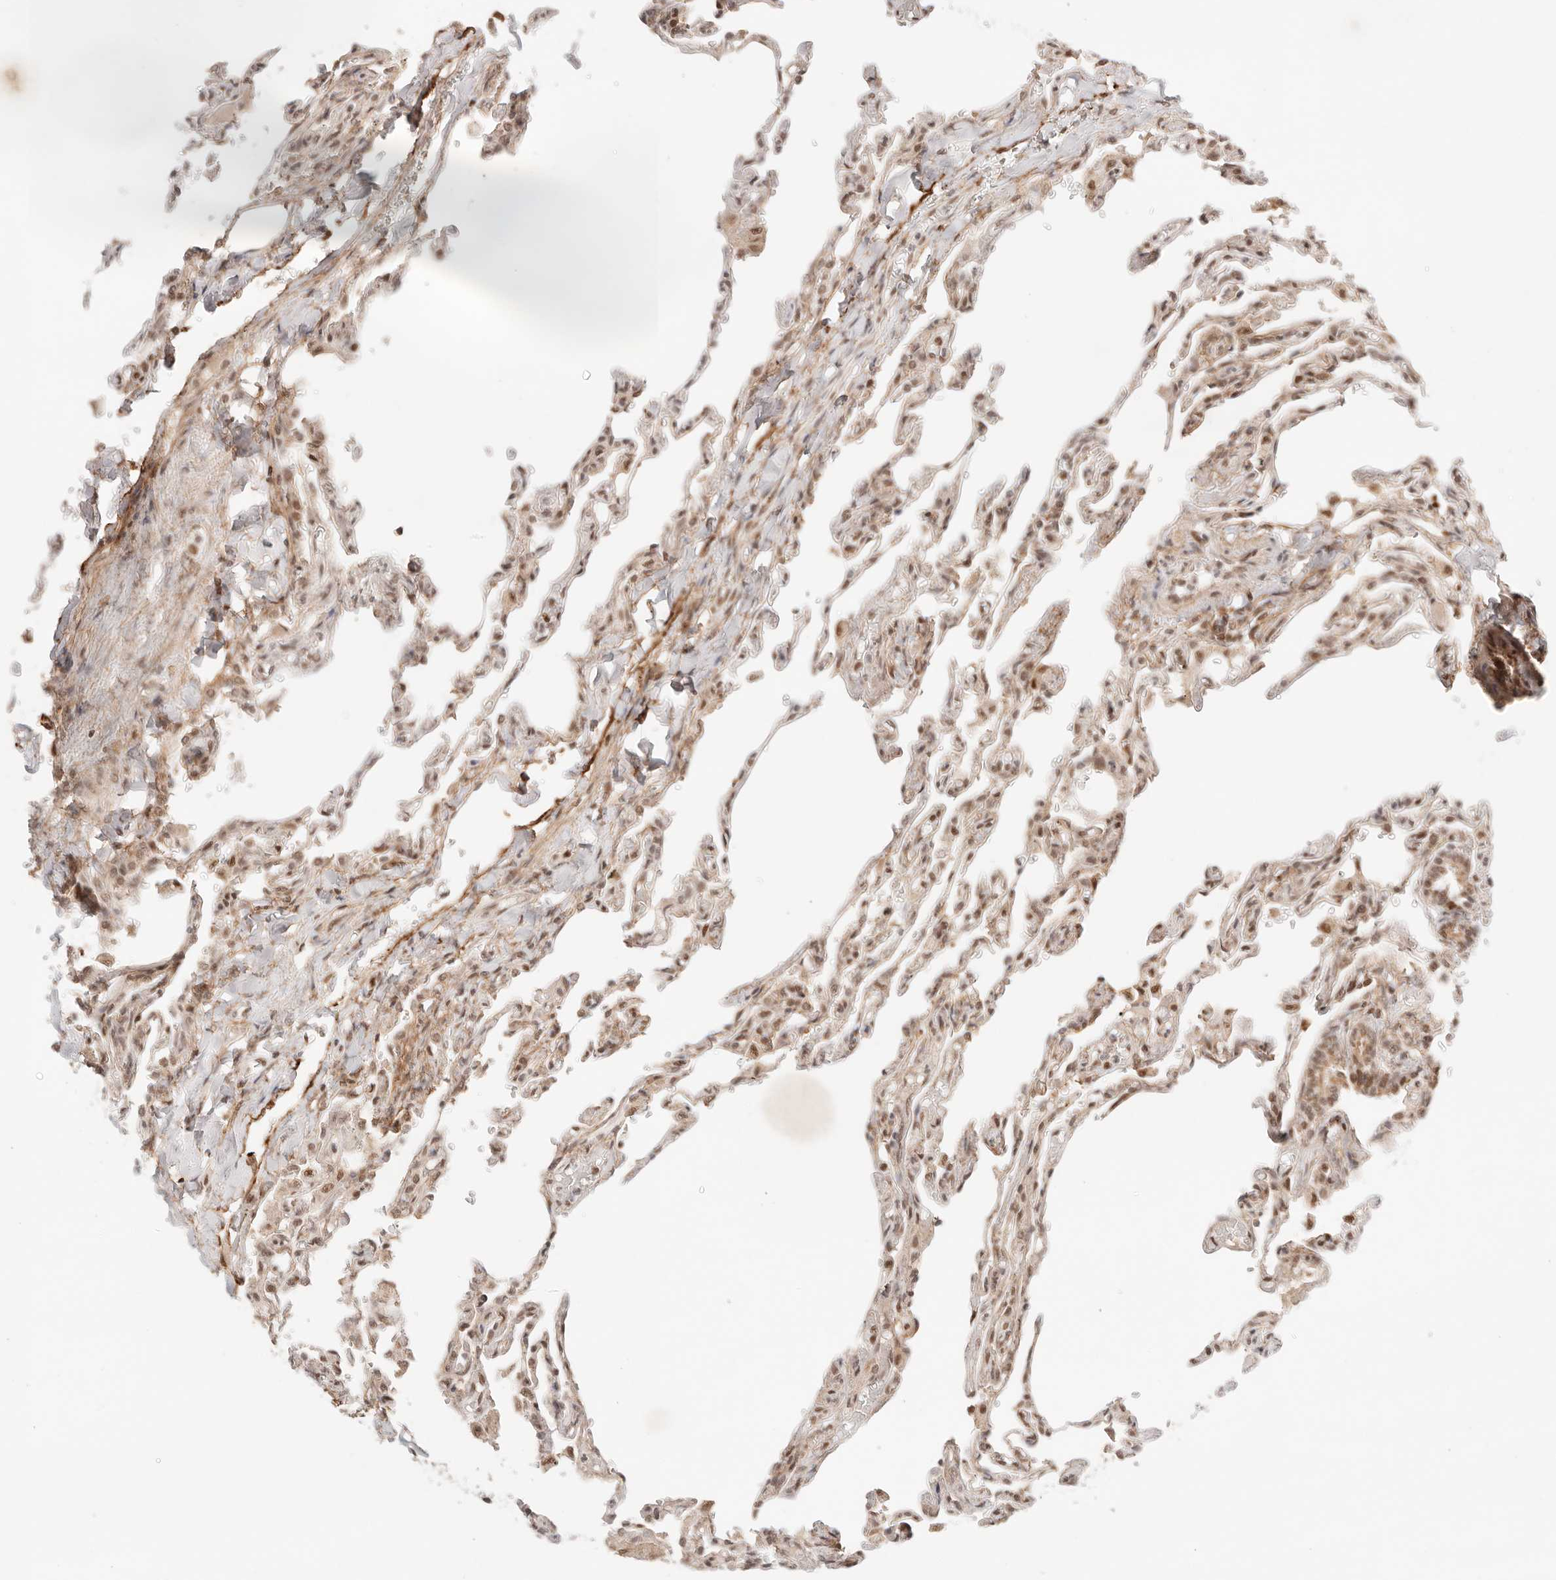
{"staining": {"intensity": "moderate", "quantity": ">75%", "location": "nuclear"}, "tissue": "lung", "cell_type": "Alveolar cells", "image_type": "normal", "snomed": [{"axis": "morphology", "description": "Normal tissue, NOS"}, {"axis": "topography", "description": "Lung"}], "caption": "Protein positivity by immunohistochemistry demonstrates moderate nuclear positivity in about >75% of alveolar cells in normal lung.", "gene": "GTF2E2", "patient": {"sex": "male", "age": 21}}